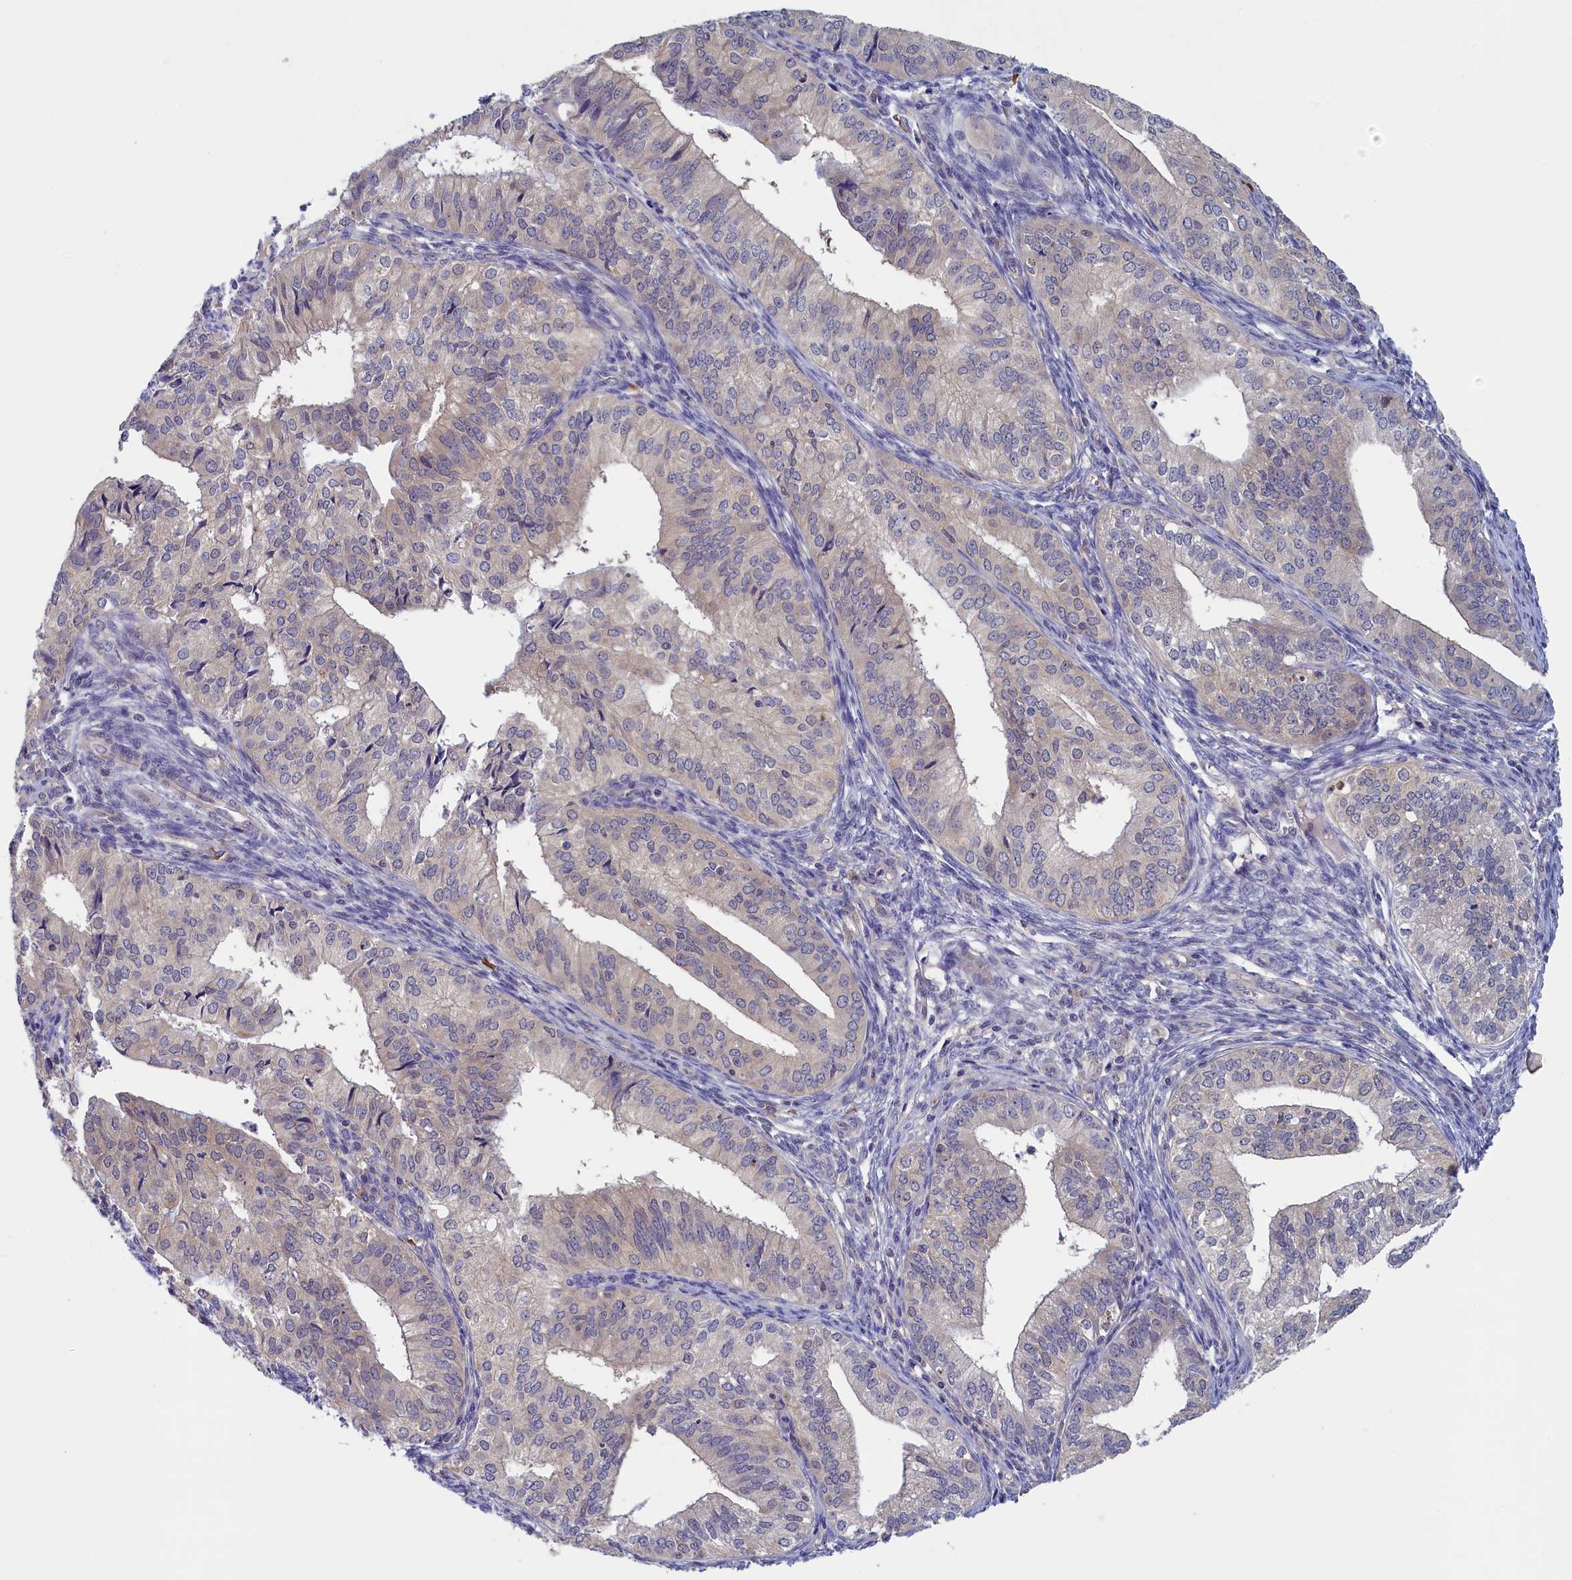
{"staining": {"intensity": "negative", "quantity": "none", "location": "none"}, "tissue": "endometrial cancer", "cell_type": "Tumor cells", "image_type": "cancer", "snomed": [{"axis": "morphology", "description": "Adenocarcinoma, NOS"}, {"axis": "topography", "description": "Endometrium"}], "caption": "Tumor cells show no significant protein staining in endometrial adenocarcinoma.", "gene": "NUBP1", "patient": {"sex": "female", "age": 50}}